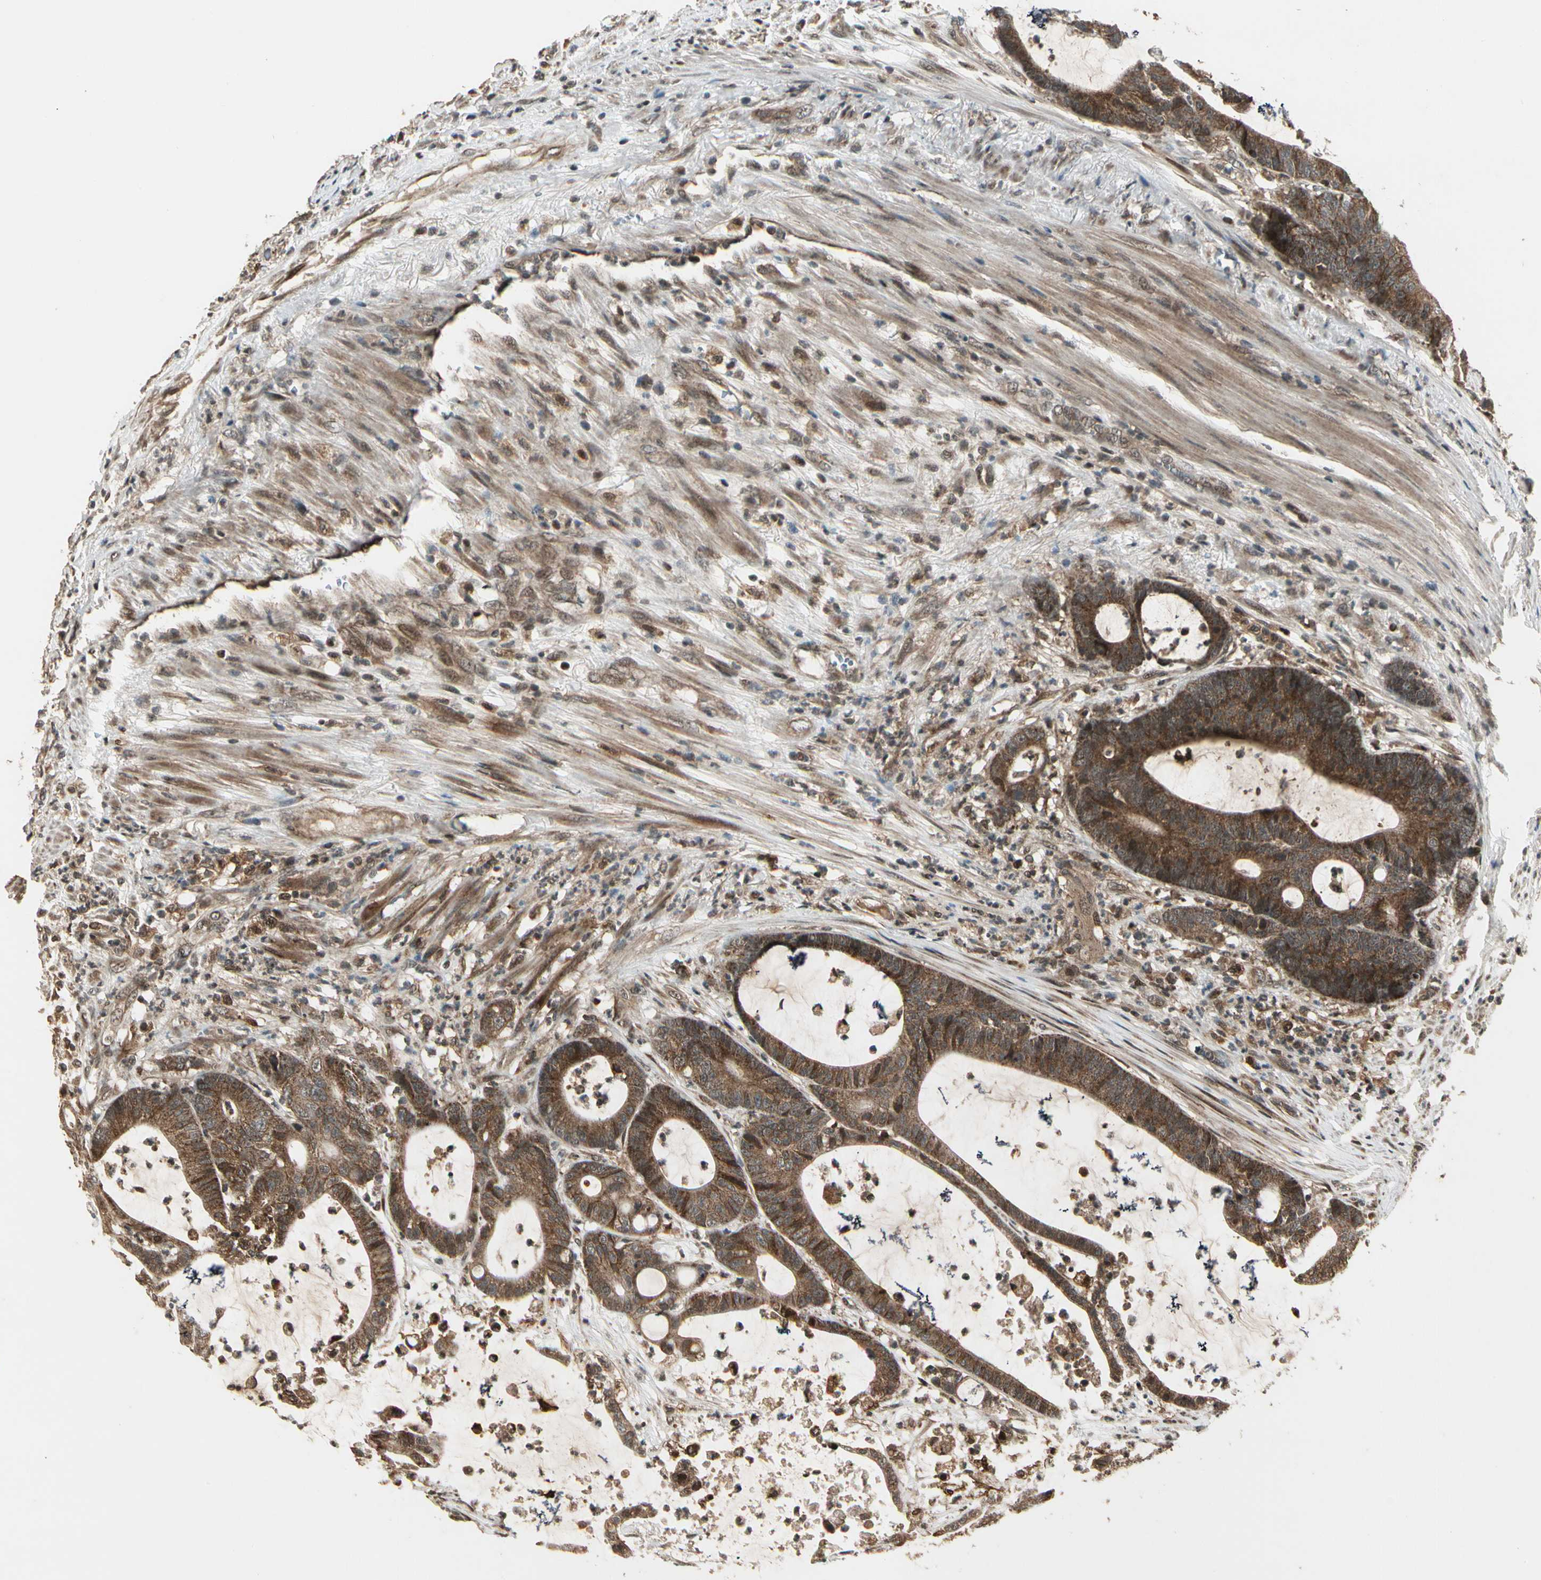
{"staining": {"intensity": "moderate", "quantity": ">75%", "location": "cytoplasmic/membranous"}, "tissue": "colorectal cancer", "cell_type": "Tumor cells", "image_type": "cancer", "snomed": [{"axis": "morphology", "description": "Adenocarcinoma, NOS"}, {"axis": "topography", "description": "Colon"}], "caption": "Immunohistochemical staining of adenocarcinoma (colorectal) exhibits medium levels of moderate cytoplasmic/membranous protein staining in about >75% of tumor cells. The protein of interest is stained brown, and the nuclei are stained in blue (DAB (3,3'-diaminobenzidine) IHC with brightfield microscopy, high magnification).", "gene": "GLUL", "patient": {"sex": "female", "age": 84}}